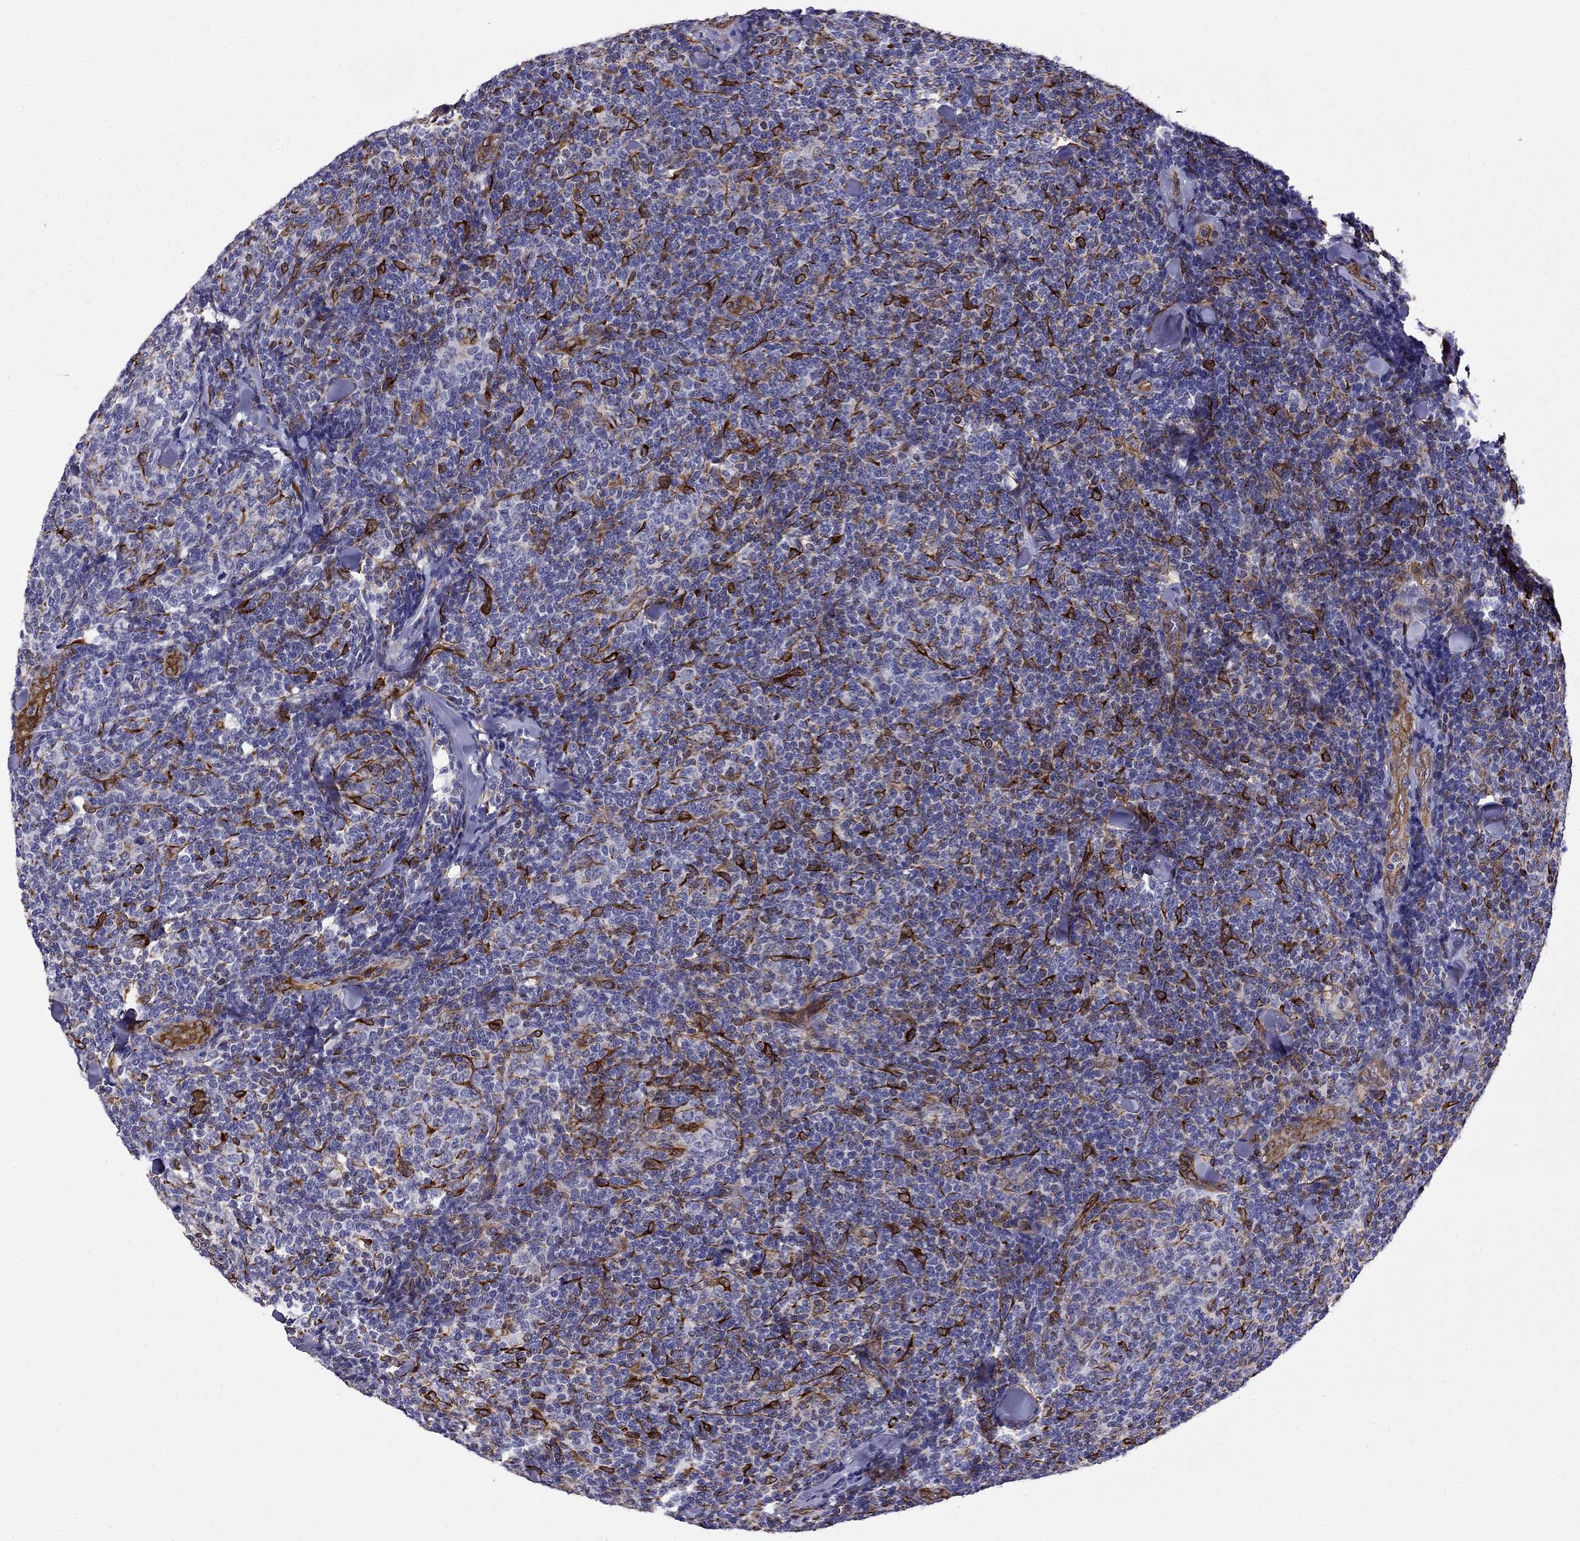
{"staining": {"intensity": "negative", "quantity": "none", "location": "none"}, "tissue": "lymphoma", "cell_type": "Tumor cells", "image_type": "cancer", "snomed": [{"axis": "morphology", "description": "Malignant lymphoma, non-Hodgkin's type, Low grade"}, {"axis": "topography", "description": "Lymph node"}], "caption": "Immunohistochemistry photomicrograph of human lymphoma stained for a protein (brown), which reveals no positivity in tumor cells.", "gene": "GNAL", "patient": {"sex": "female", "age": 56}}